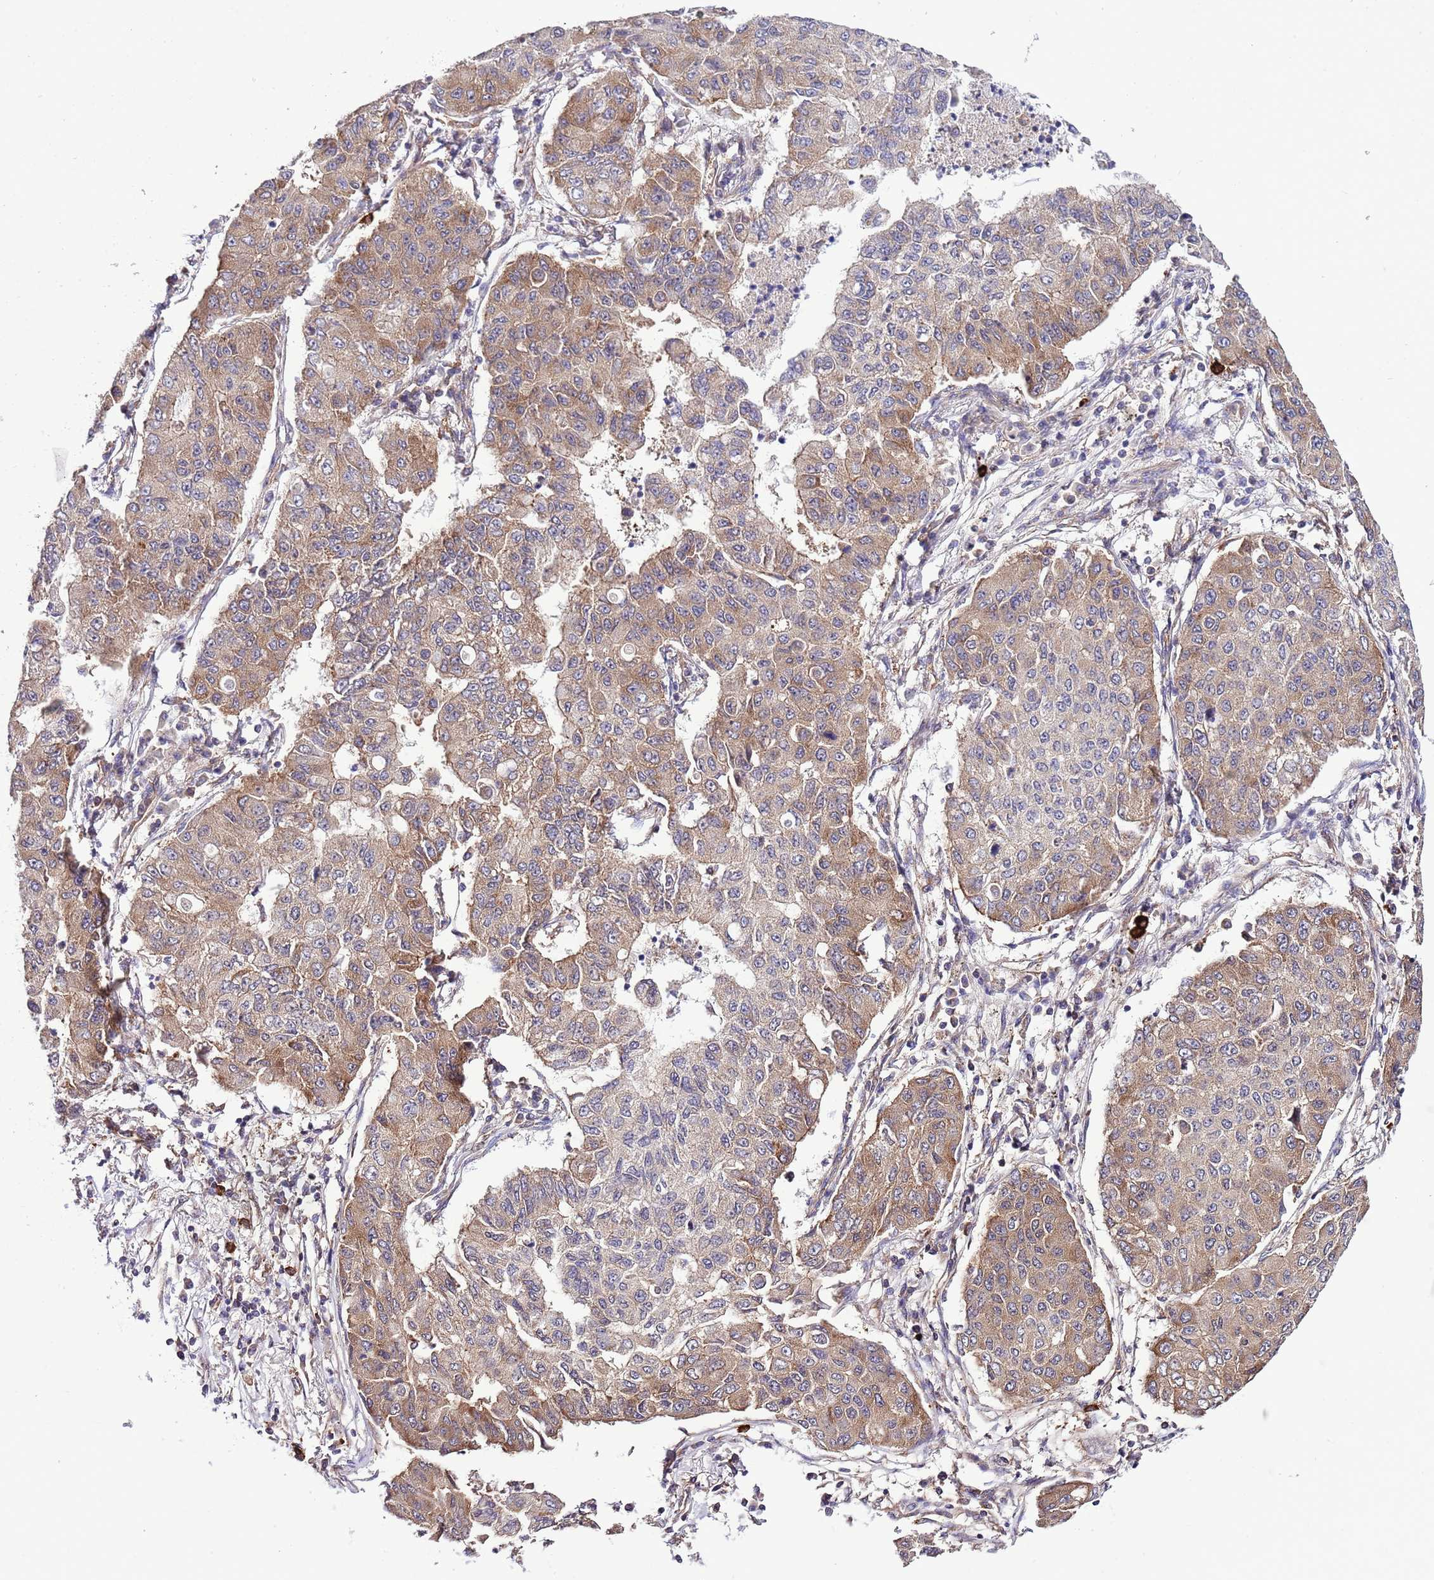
{"staining": {"intensity": "moderate", "quantity": "25%-75%", "location": "cytoplasmic/membranous"}, "tissue": "lung cancer", "cell_type": "Tumor cells", "image_type": "cancer", "snomed": [{"axis": "morphology", "description": "Squamous cell carcinoma, NOS"}, {"axis": "topography", "description": "Lung"}], "caption": "Immunohistochemical staining of human lung cancer displays medium levels of moderate cytoplasmic/membranous positivity in about 25%-75% of tumor cells.", "gene": "DONSON", "patient": {"sex": "male", "age": 74}}